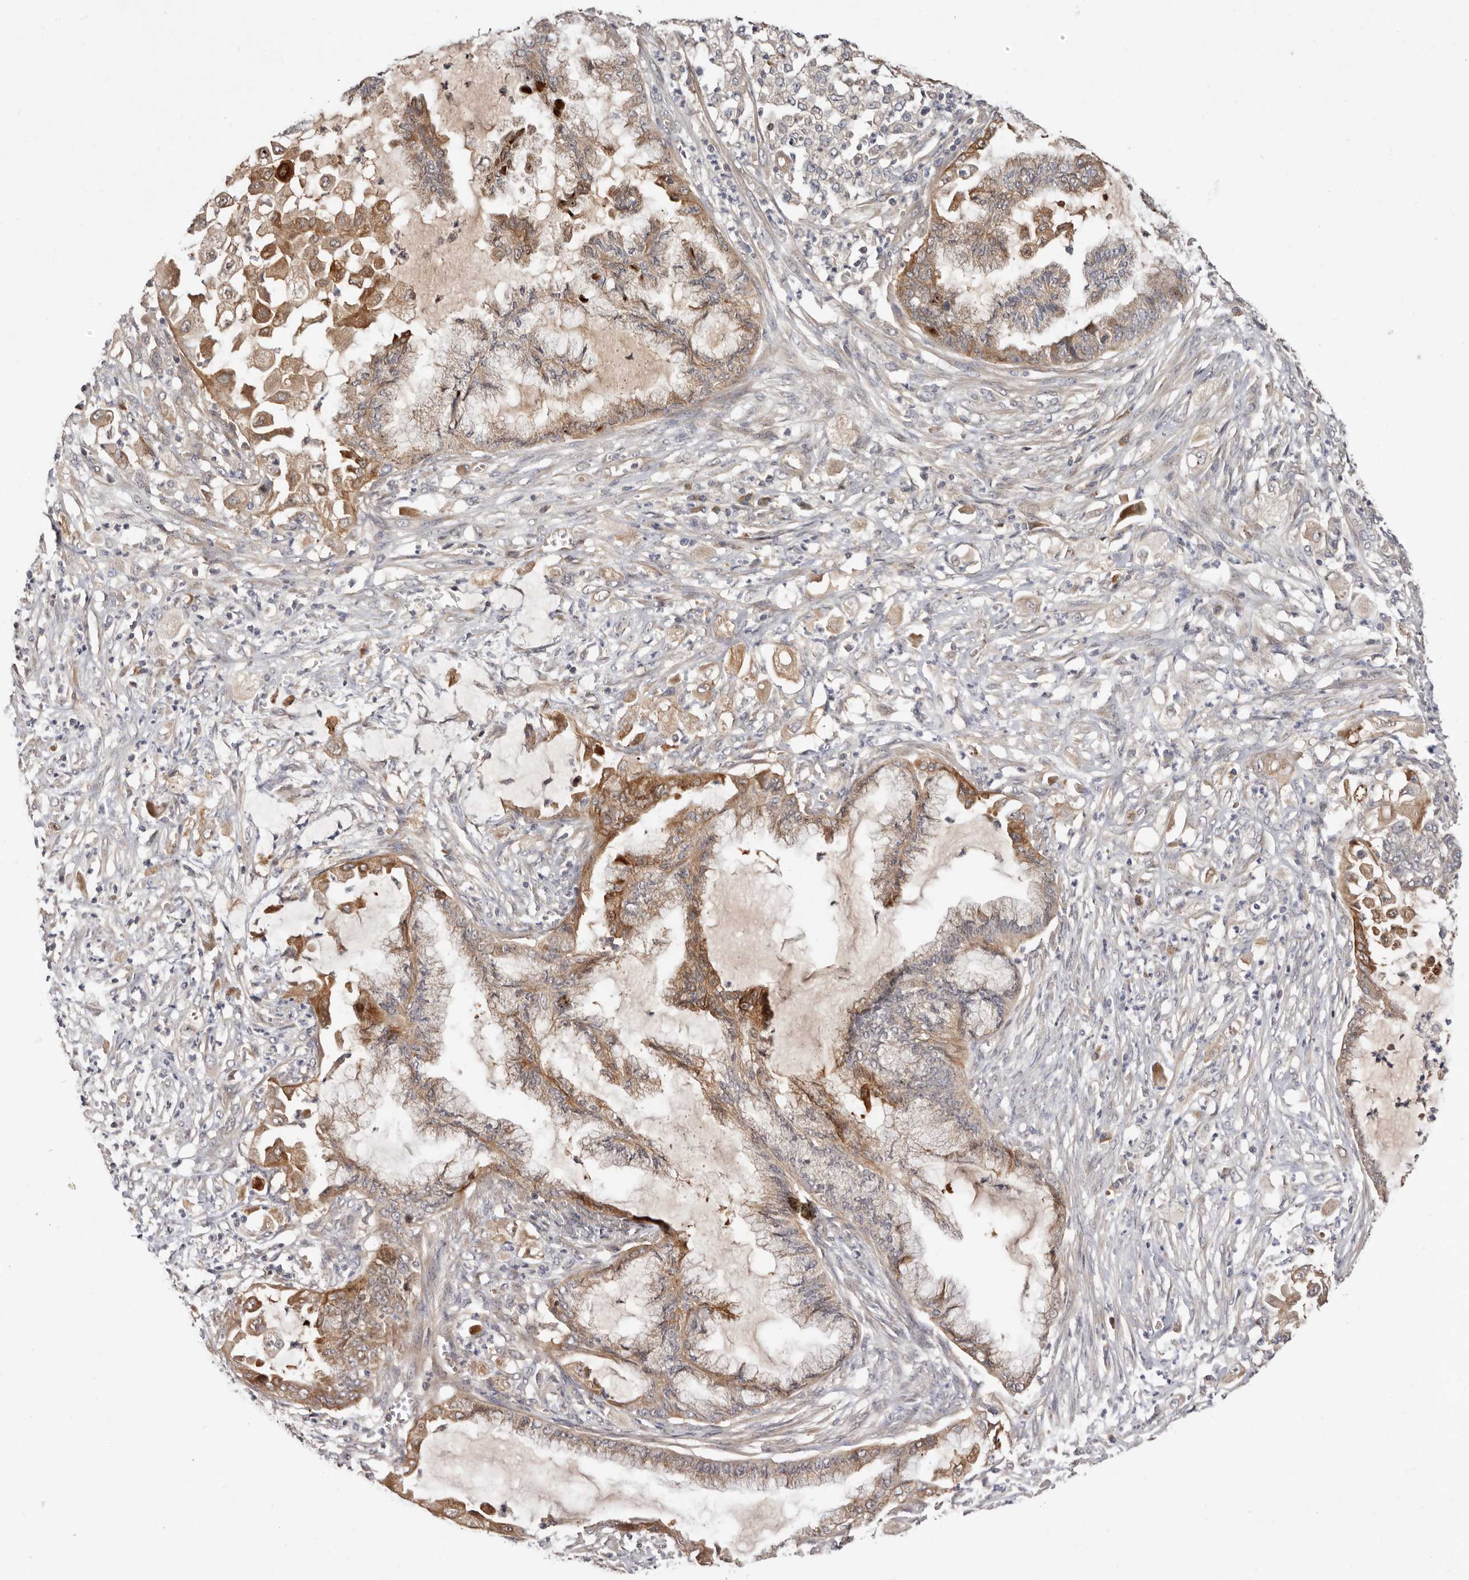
{"staining": {"intensity": "moderate", "quantity": ">75%", "location": "cytoplasmic/membranous"}, "tissue": "endometrial cancer", "cell_type": "Tumor cells", "image_type": "cancer", "snomed": [{"axis": "morphology", "description": "Adenocarcinoma, NOS"}, {"axis": "topography", "description": "Endometrium"}], "caption": "Tumor cells reveal moderate cytoplasmic/membranous positivity in approximately >75% of cells in endometrial cancer (adenocarcinoma).", "gene": "DOP1A", "patient": {"sex": "female", "age": 86}}